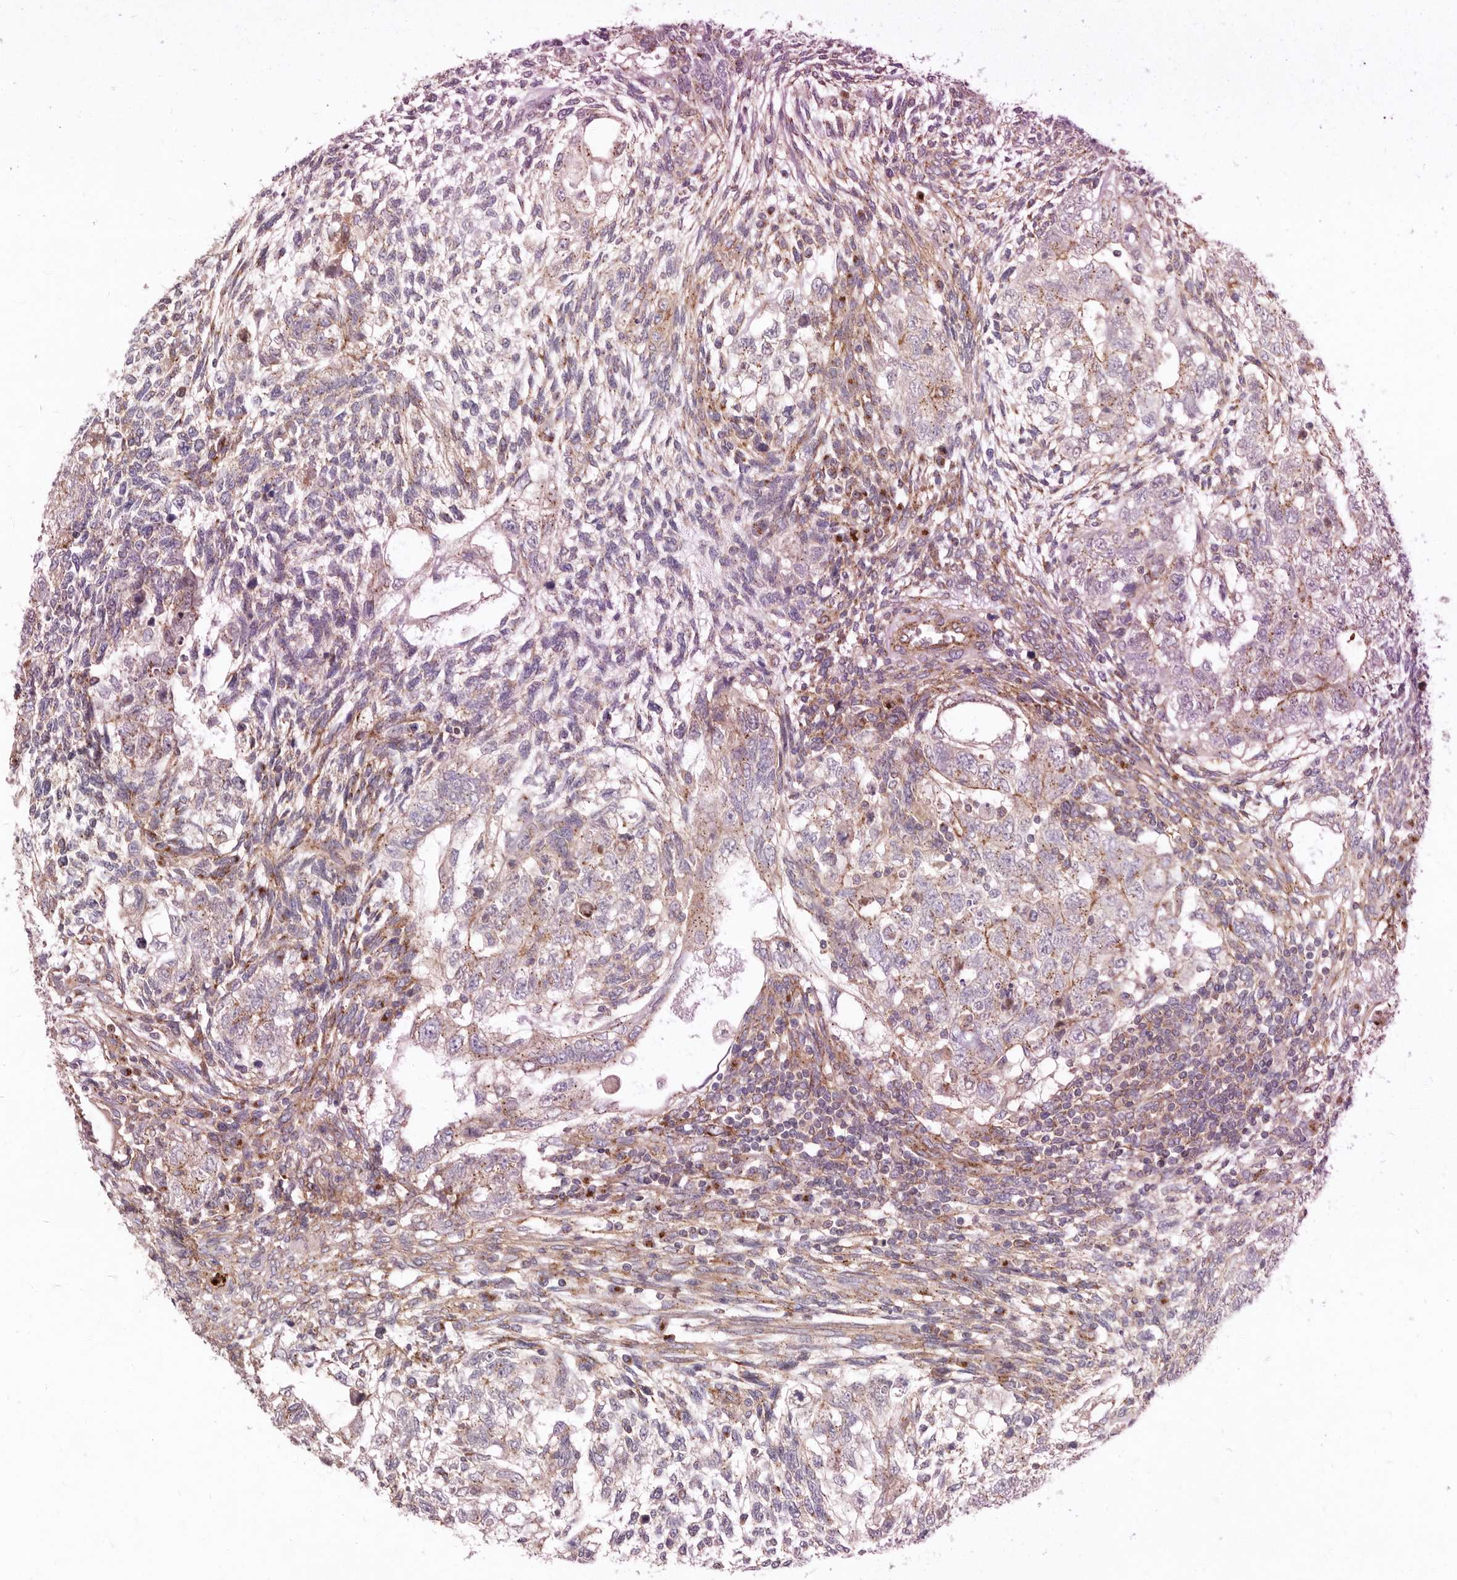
{"staining": {"intensity": "moderate", "quantity": "<25%", "location": "cytoplasmic/membranous"}, "tissue": "testis cancer", "cell_type": "Tumor cells", "image_type": "cancer", "snomed": [{"axis": "morphology", "description": "Carcinoma, Embryonal, NOS"}, {"axis": "topography", "description": "Testis"}], "caption": "A micrograph of human embryonal carcinoma (testis) stained for a protein reveals moderate cytoplasmic/membranous brown staining in tumor cells.", "gene": "LUZP1", "patient": {"sex": "male", "age": 37}}